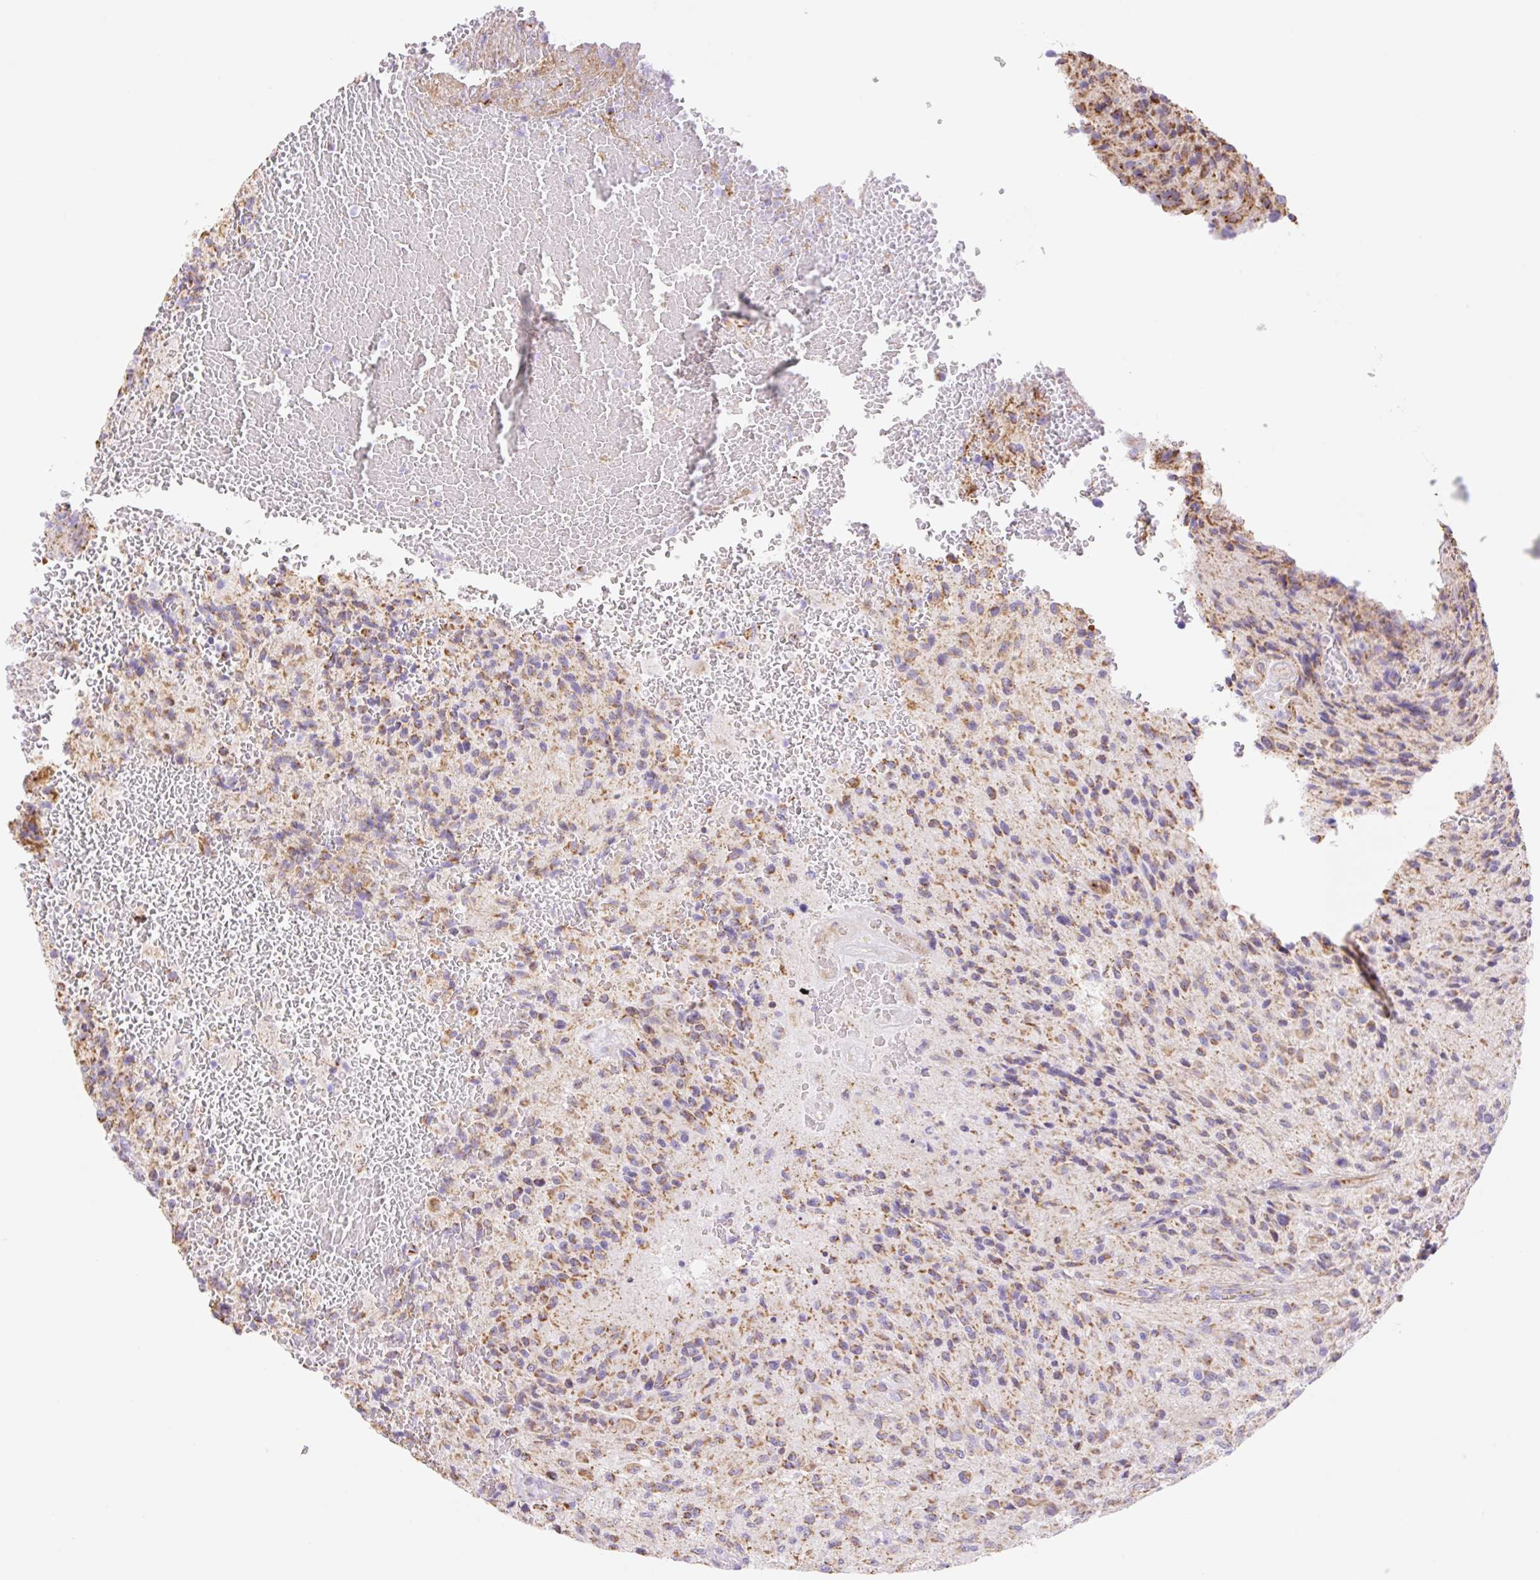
{"staining": {"intensity": "moderate", "quantity": "25%-75%", "location": "cytoplasmic/membranous"}, "tissue": "glioma", "cell_type": "Tumor cells", "image_type": "cancer", "snomed": [{"axis": "morphology", "description": "Normal tissue, NOS"}, {"axis": "morphology", "description": "Glioma, malignant, High grade"}, {"axis": "topography", "description": "Cerebral cortex"}], "caption": "DAB (3,3'-diaminobenzidine) immunohistochemical staining of glioma exhibits moderate cytoplasmic/membranous protein positivity in about 25%-75% of tumor cells. Nuclei are stained in blue.", "gene": "ESAM", "patient": {"sex": "male", "age": 56}}